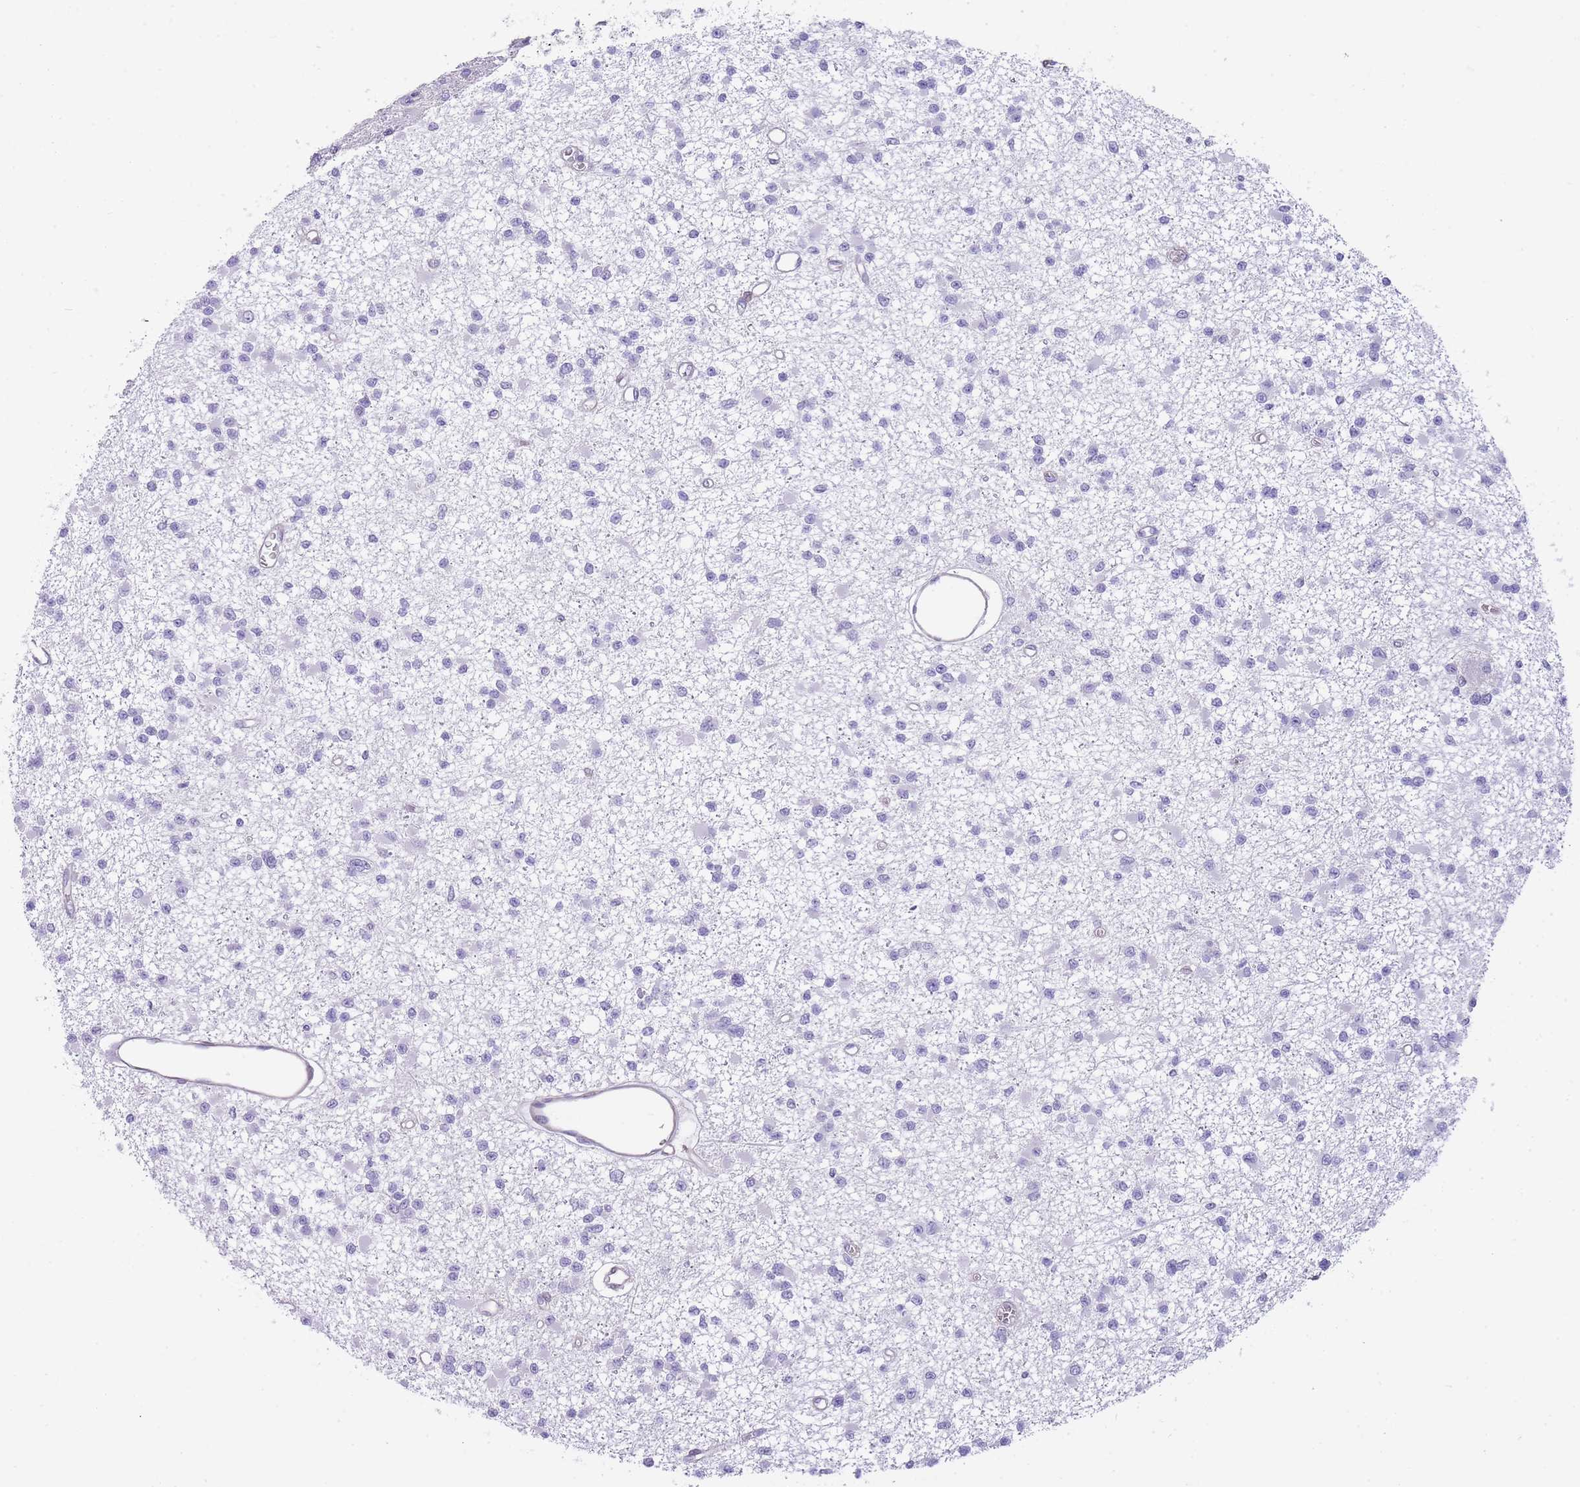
{"staining": {"intensity": "negative", "quantity": "none", "location": "none"}, "tissue": "glioma", "cell_type": "Tumor cells", "image_type": "cancer", "snomed": [{"axis": "morphology", "description": "Glioma, malignant, Low grade"}, {"axis": "topography", "description": "Brain"}], "caption": "Human malignant glioma (low-grade) stained for a protein using IHC displays no positivity in tumor cells.", "gene": "OR11H12", "patient": {"sex": "female", "age": 22}}